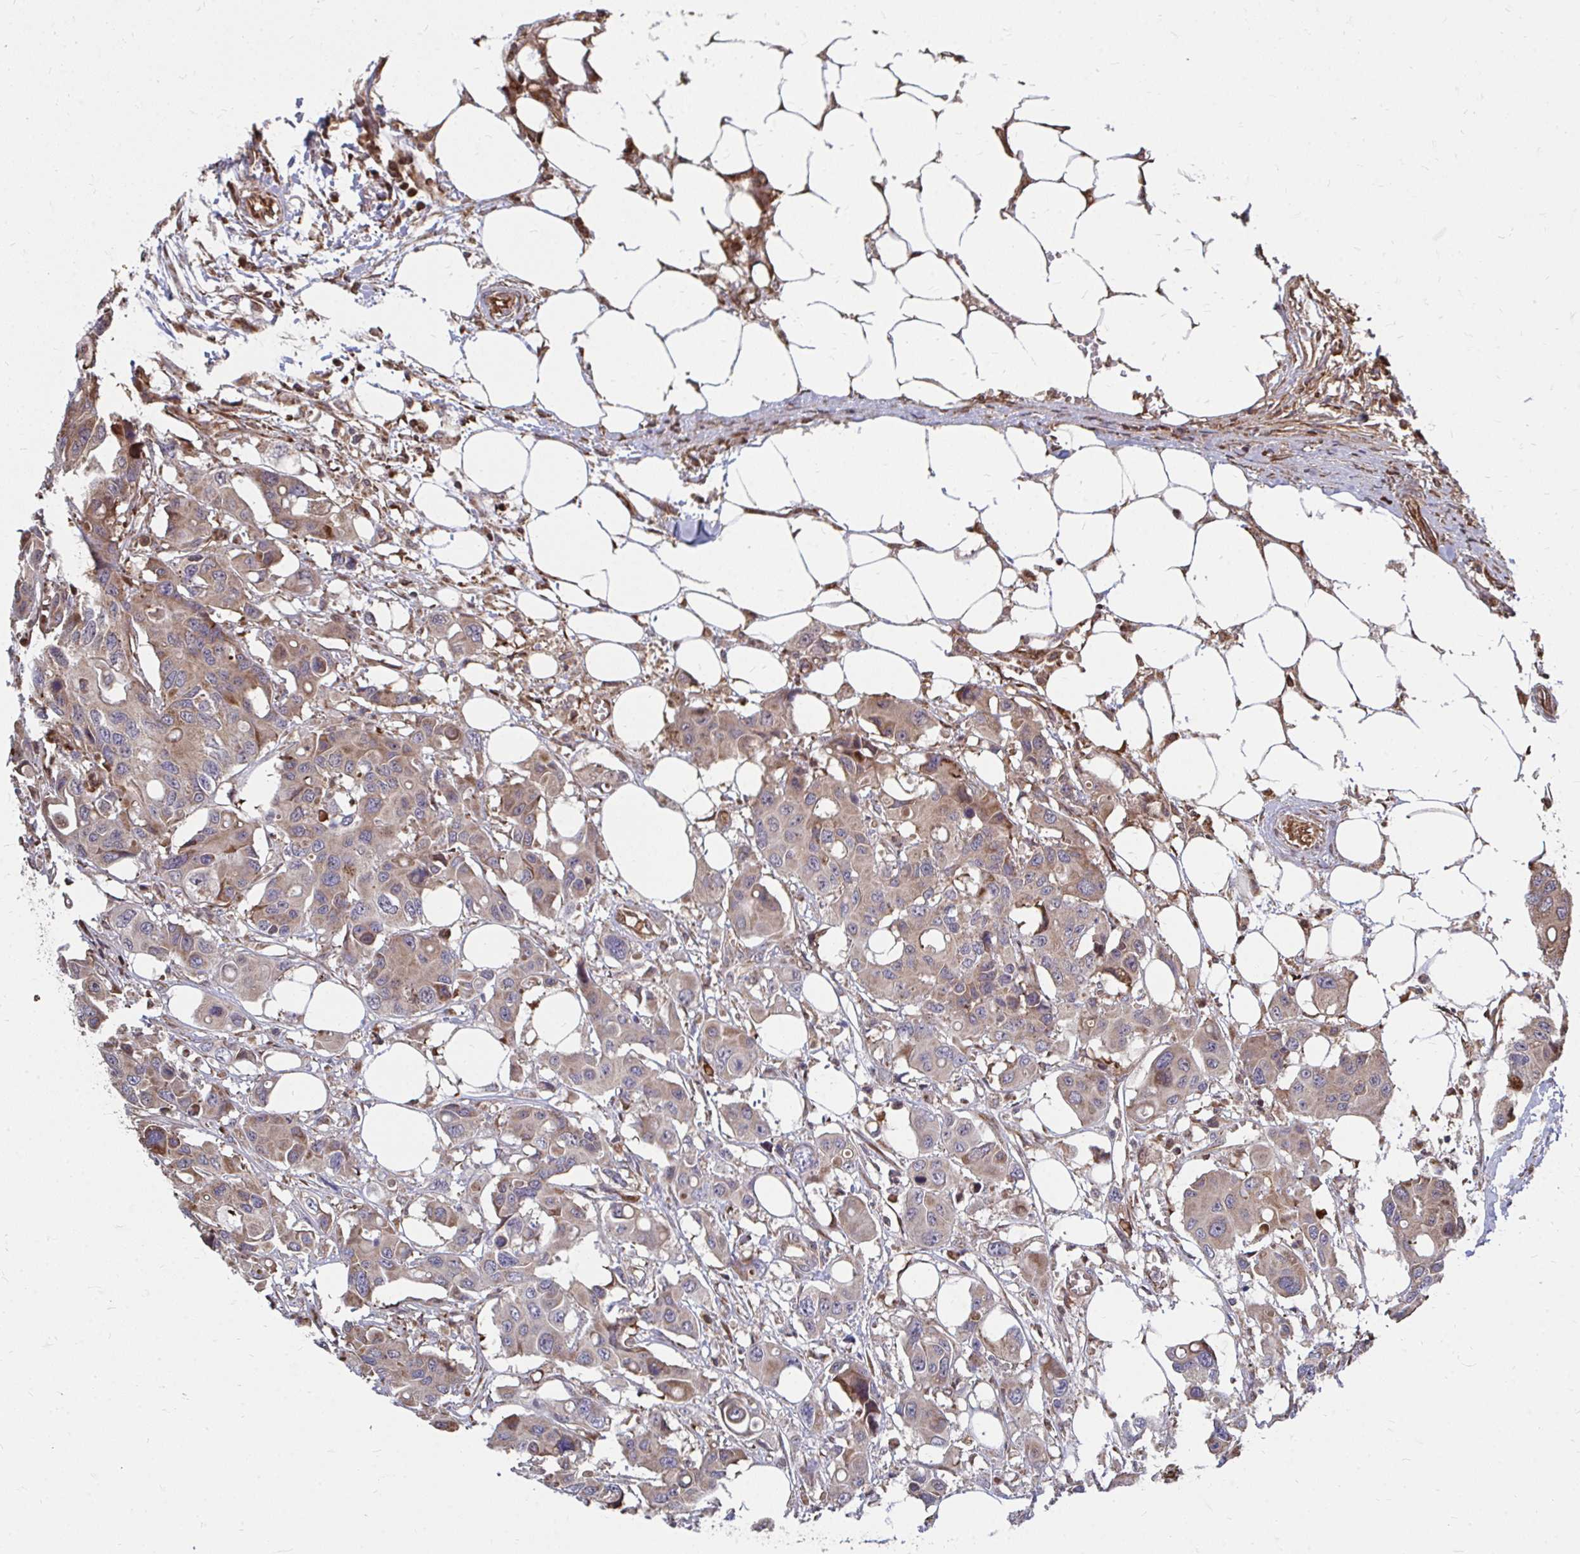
{"staining": {"intensity": "moderate", "quantity": ">75%", "location": "cytoplasmic/membranous"}, "tissue": "colorectal cancer", "cell_type": "Tumor cells", "image_type": "cancer", "snomed": [{"axis": "morphology", "description": "Adenocarcinoma, NOS"}, {"axis": "topography", "description": "Colon"}], "caption": "Moderate cytoplasmic/membranous expression is present in approximately >75% of tumor cells in colorectal cancer. (Stains: DAB in brown, nuclei in blue, Microscopy: brightfield microscopy at high magnification).", "gene": "FAM89A", "patient": {"sex": "male", "age": 77}}